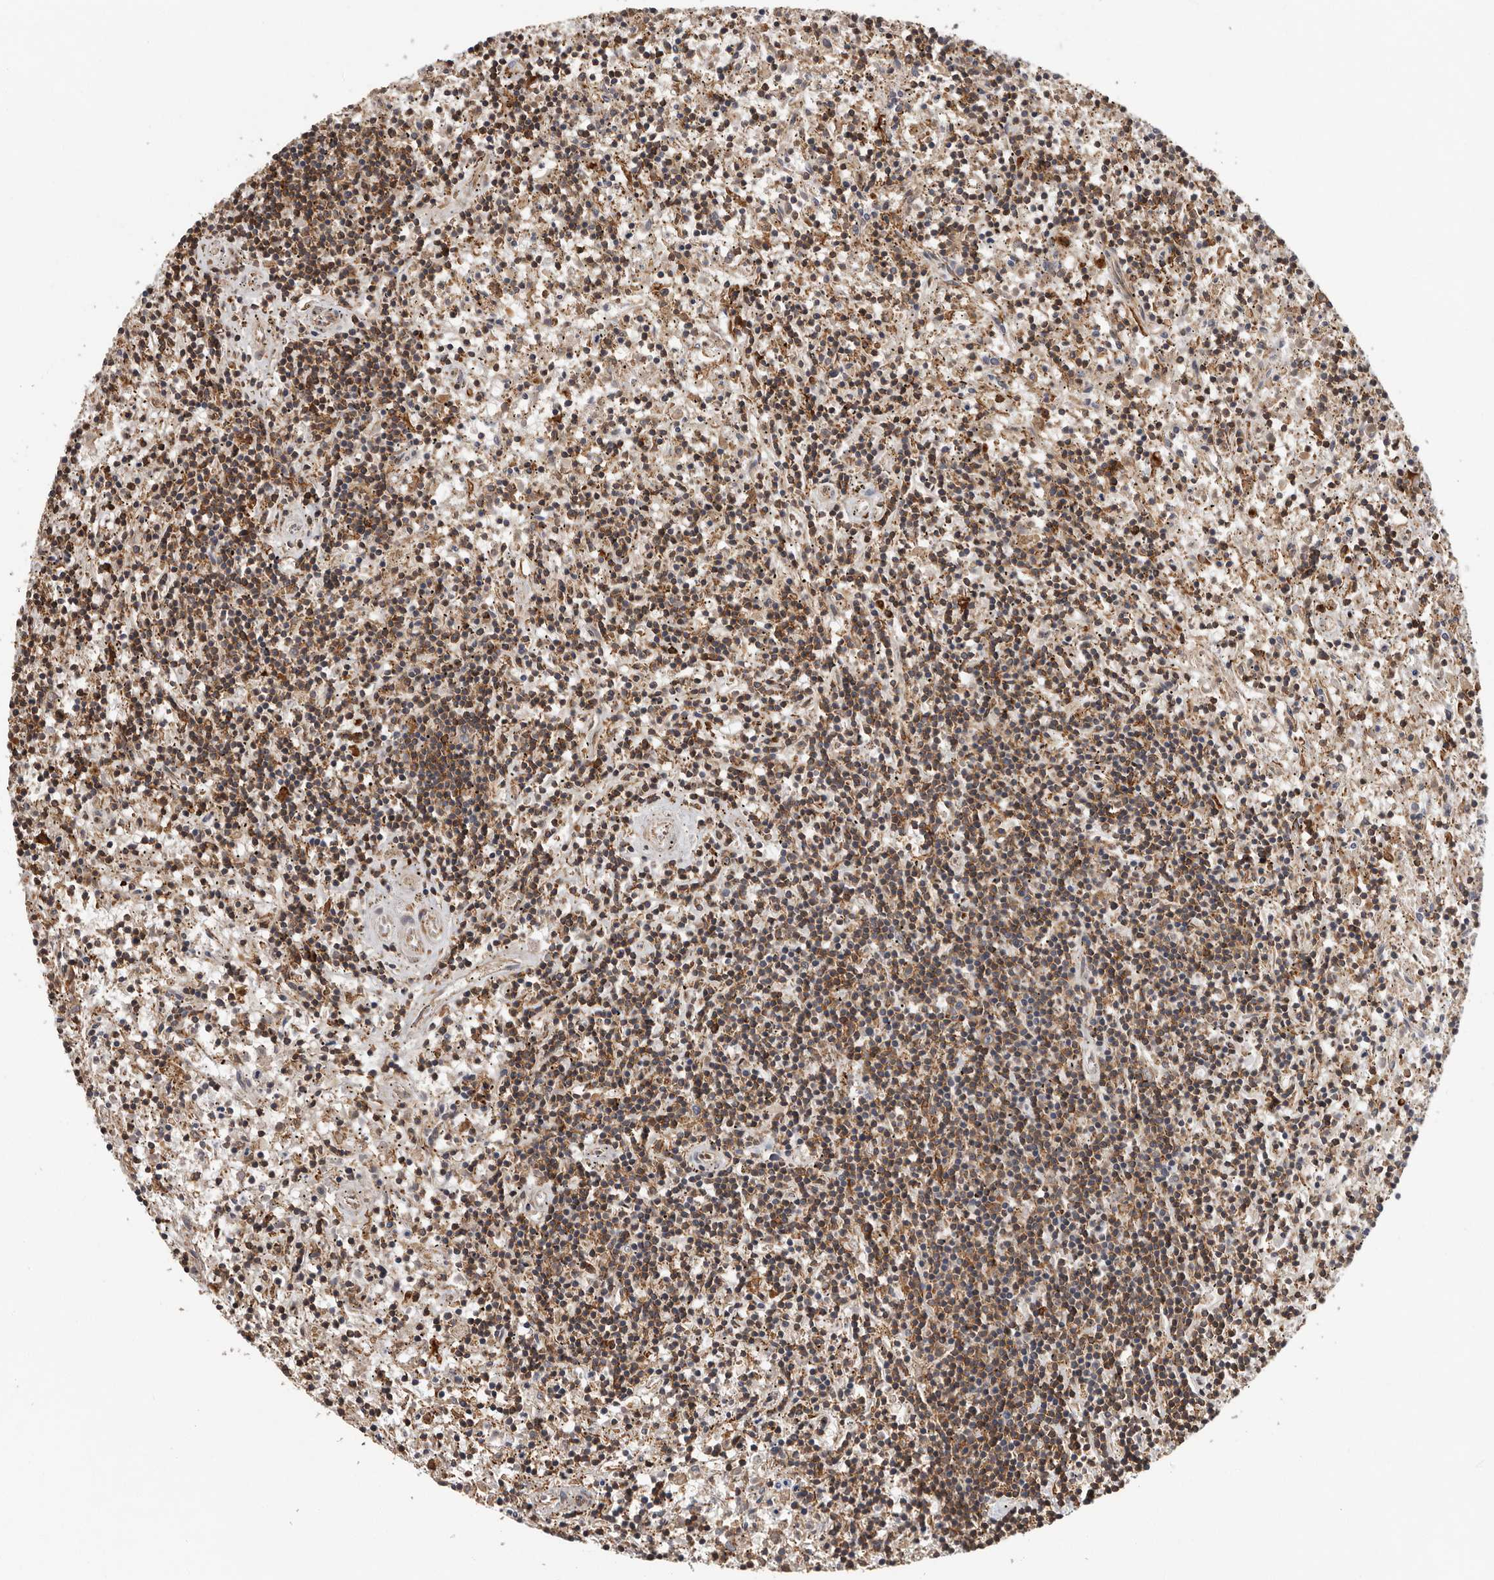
{"staining": {"intensity": "moderate", "quantity": ">75%", "location": "cytoplasmic/membranous"}, "tissue": "lymphoma", "cell_type": "Tumor cells", "image_type": "cancer", "snomed": [{"axis": "morphology", "description": "Malignant lymphoma, non-Hodgkin's type, Low grade"}, {"axis": "topography", "description": "Spleen"}], "caption": "Protein expression analysis of low-grade malignant lymphoma, non-Hodgkin's type demonstrates moderate cytoplasmic/membranous expression in about >75% of tumor cells. Using DAB (3,3'-diaminobenzidine) (brown) and hematoxylin (blue) stains, captured at high magnification using brightfield microscopy.", "gene": "RNF157", "patient": {"sex": "male", "age": 76}}